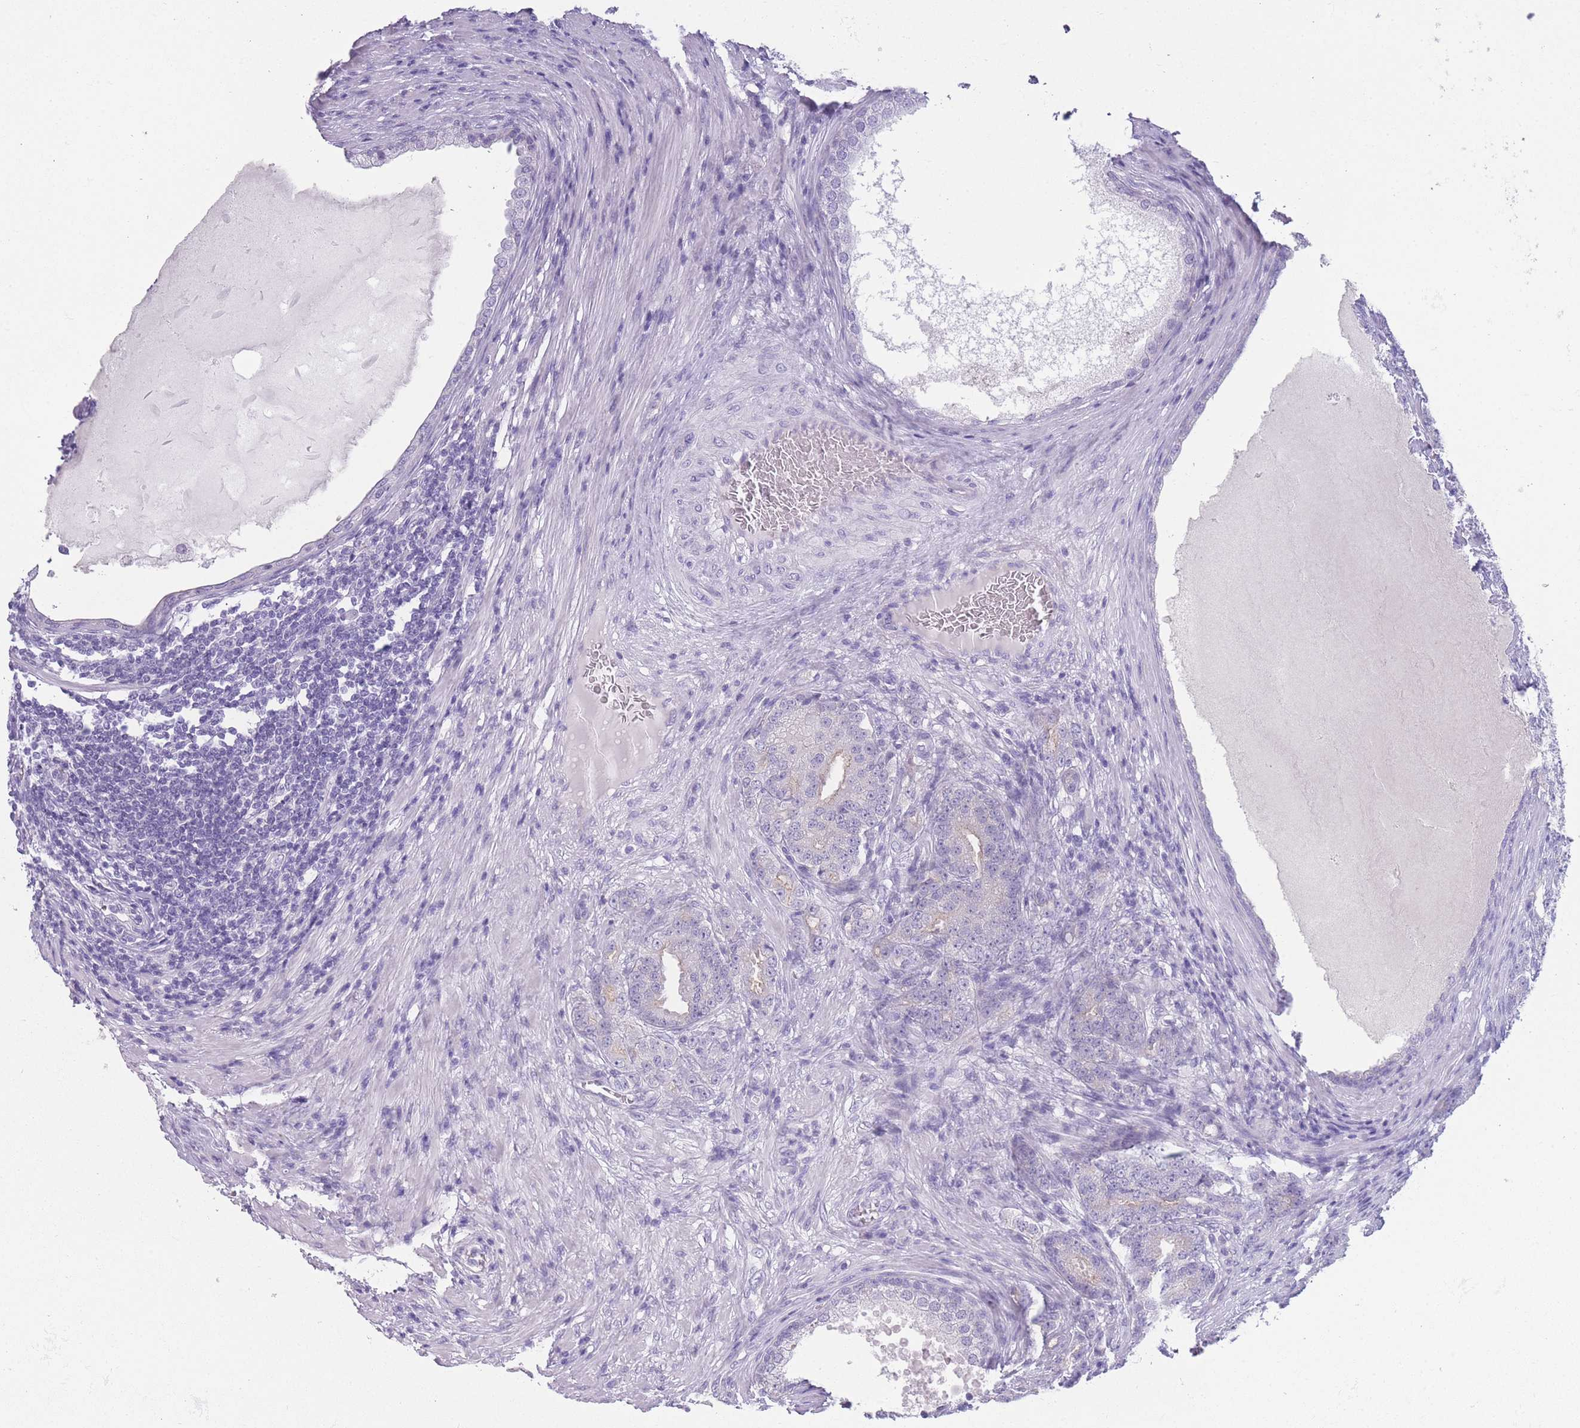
{"staining": {"intensity": "negative", "quantity": "none", "location": "none"}, "tissue": "prostate cancer", "cell_type": "Tumor cells", "image_type": "cancer", "snomed": [{"axis": "morphology", "description": "Adenocarcinoma, High grade"}, {"axis": "topography", "description": "Prostate"}], "caption": "A high-resolution micrograph shows IHC staining of adenocarcinoma (high-grade) (prostate), which shows no significant positivity in tumor cells.", "gene": "DCANP1", "patient": {"sex": "male", "age": 69}}